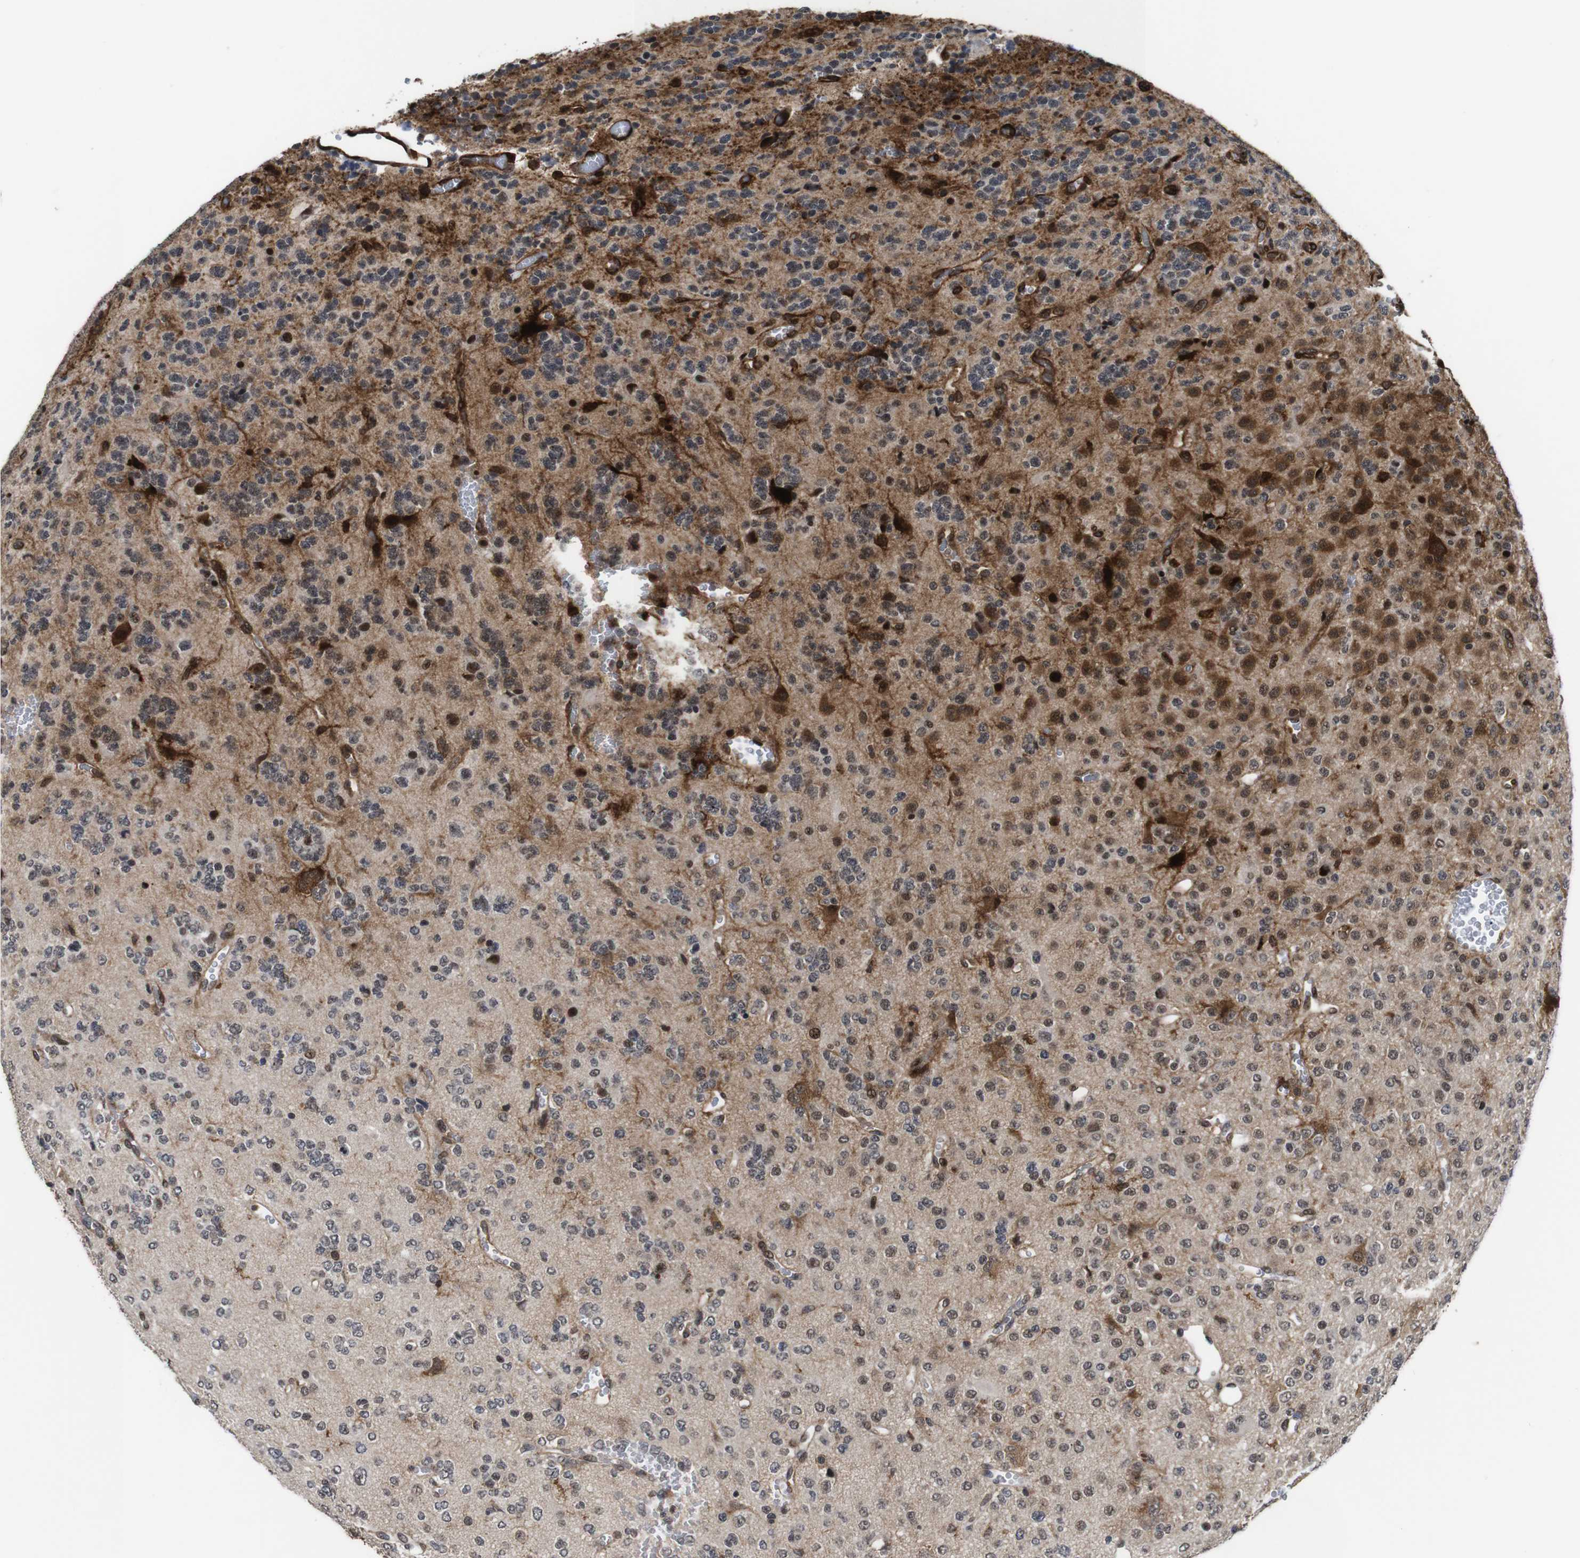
{"staining": {"intensity": "moderate", "quantity": "<25%", "location": "cytoplasmic/membranous,nuclear"}, "tissue": "glioma", "cell_type": "Tumor cells", "image_type": "cancer", "snomed": [{"axis": "morphology", "description": "Glioma, malignant, Low grade"}, {"axis": "topography", "description": "Brain"}], "caption": "Immunohistochemistry of low-grade glioma (malignant) exhibits low levels of moderate cytoplasmic/membranous and nuclear expression in approximately <25% of tumor cells.", "gene": "EIF4G1", "patient": {"sex": "male", "age": 38}}